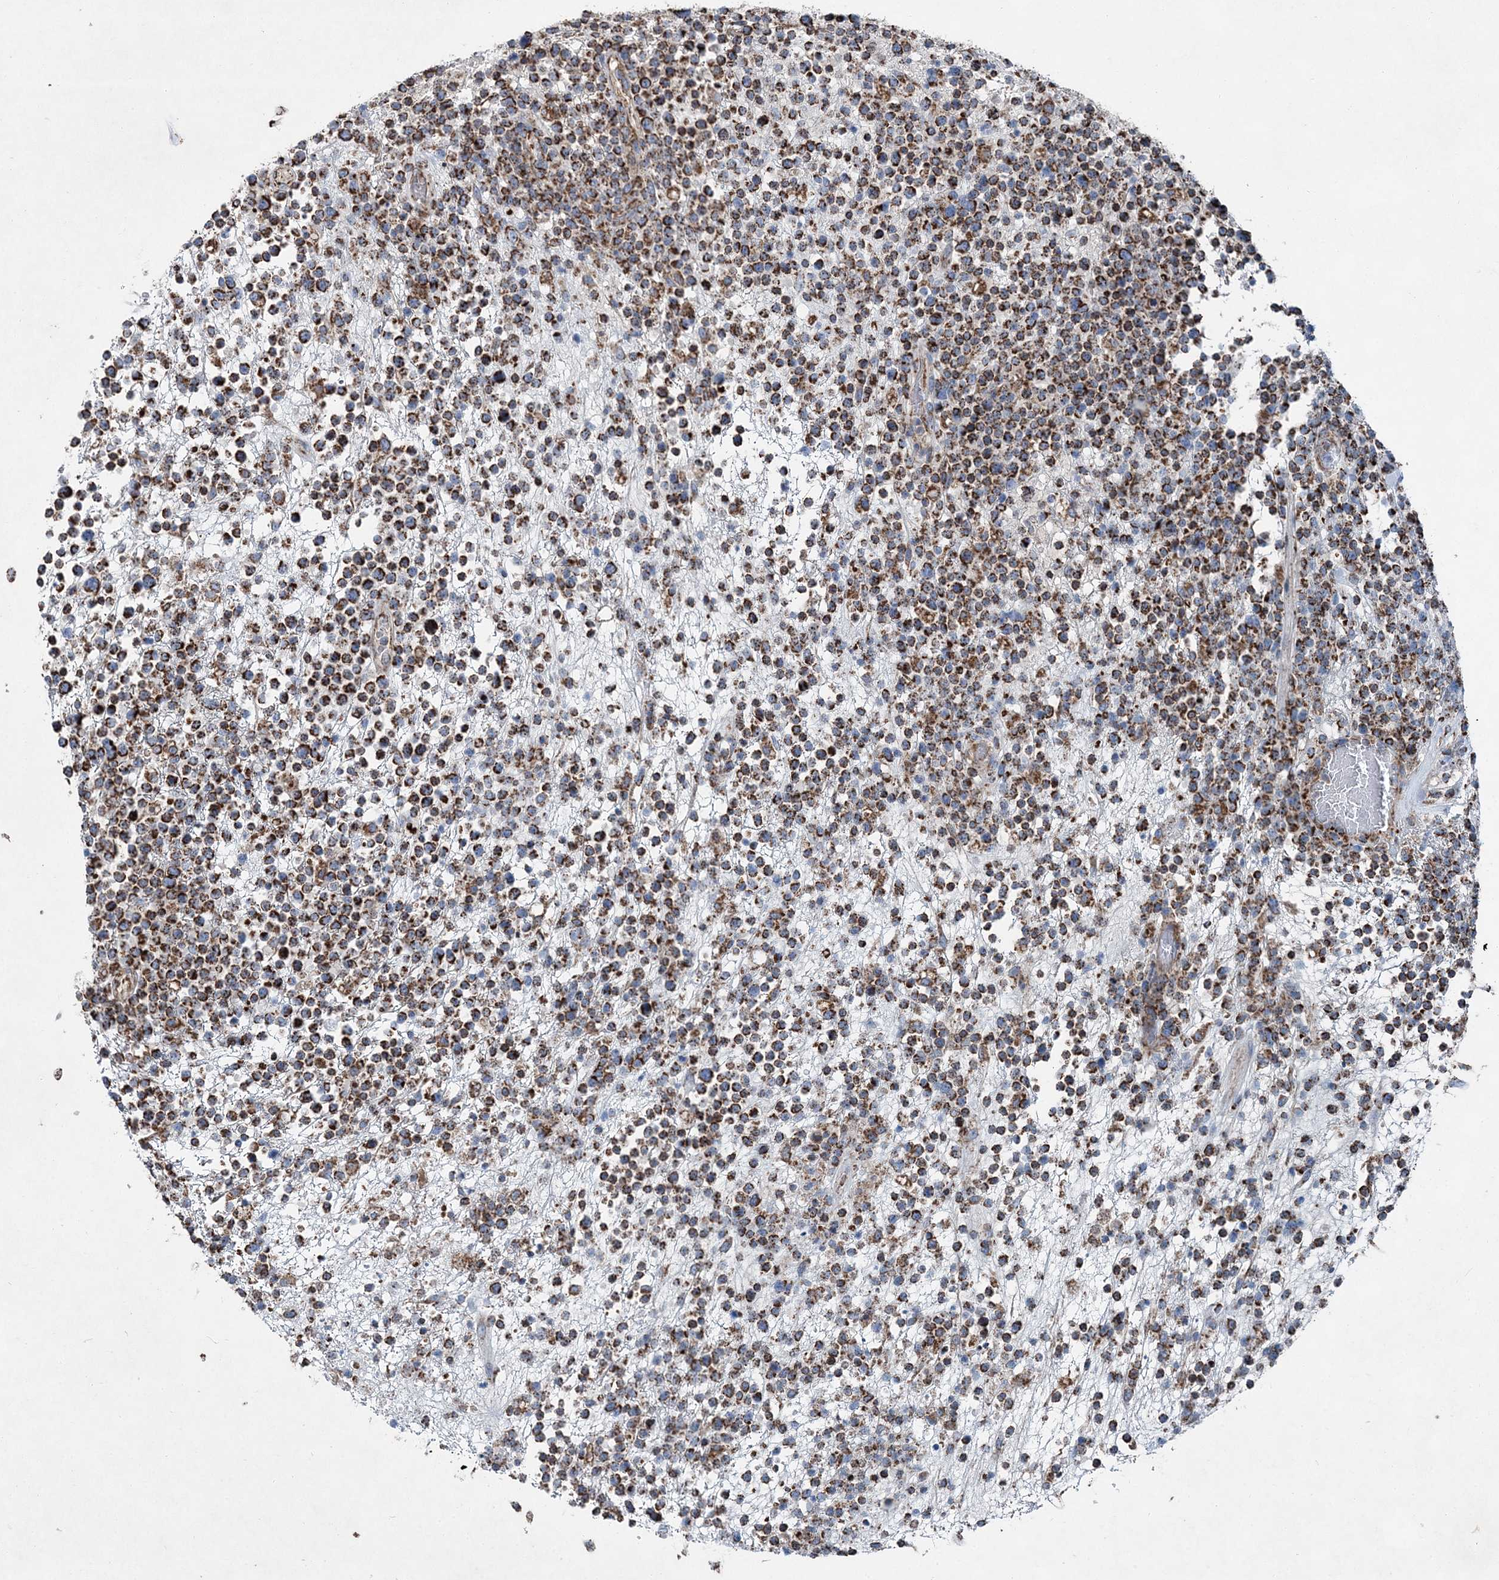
{"staining": {"intensity": "strong", "quantity": ">75%", "location": "cytoplasmic/membranous"}, "tissue": "lymphoma", "cell_type": "Tumor cells", "image_type": "cancer", "snomed": [{"axis": "morphology", "description": "Malignant lymphoma, non-Hodgkin's type, High grade"}, {"axis": "topography", "description": "Colon"}], "caption": "High-grade malignant lymphoma, non-Hodgkin's type was stained to show a protein in brown. There is high levels of strong cytoplasmic/membranous expression in about >75% of tumor cells.", "gene": "SPAG16", "patient": {"sex": "female", "age": 53}}